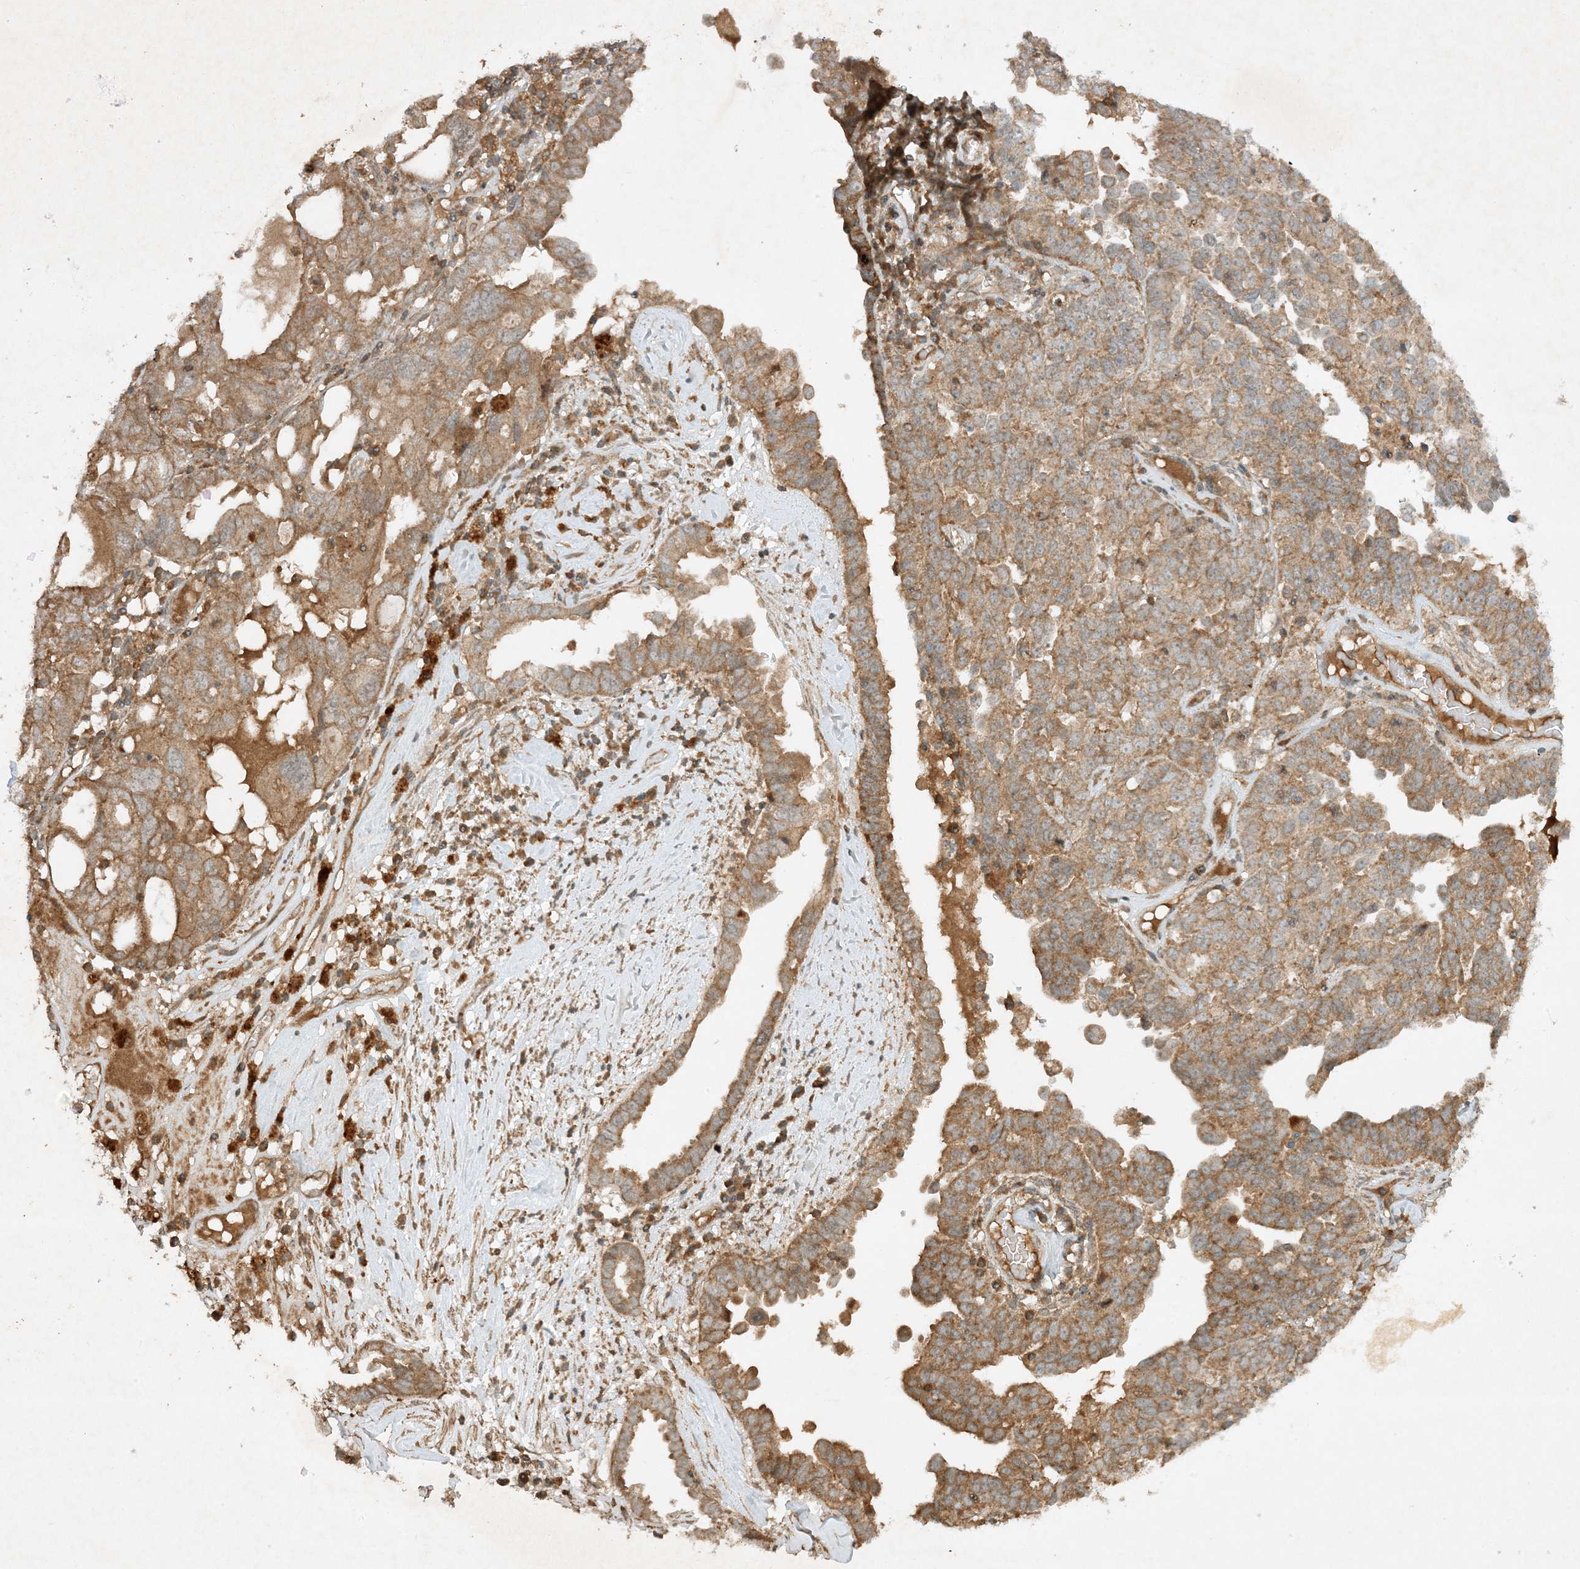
{"staining": {"intensity": "moderate", "quantity": ">75%", "location": "cytoplasmic/membranous"}, "tissue": "ovarian cancer", "cell_type": "Tumor cells", "image_type": "cancer", "snomed": [{"axis": "morphology", "description": "Carcinoma, endometroid"}, {"axis": "topography", "description": "Ovary"}], "caption": "Immunohistochemical staining of human ovarian cancer demonstrates moderate cytoplasmic/membranous protein staining in about >75% of tumor cells.", "gene": "XRN1", "patient": {"sex": "female", "age": 62}}